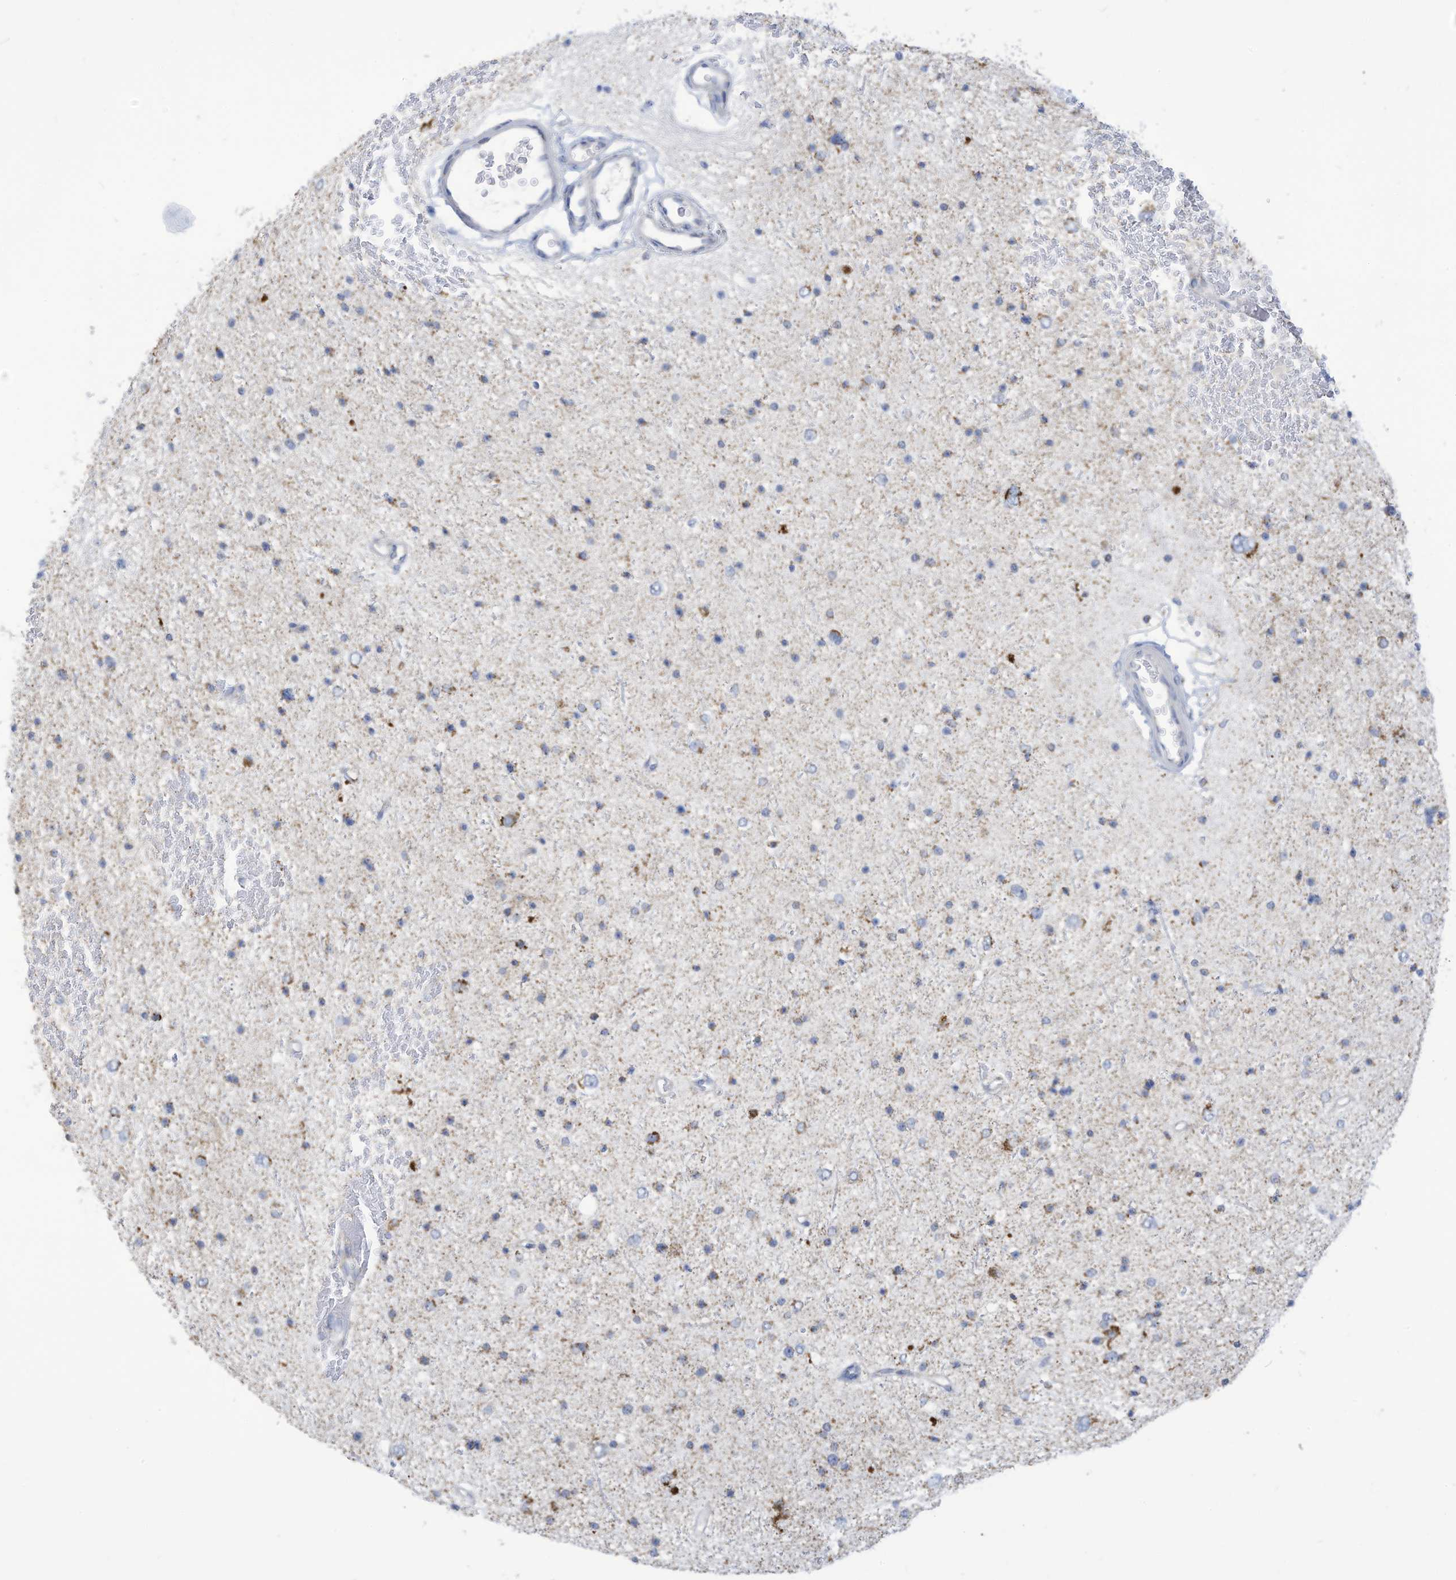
{"staining": {"intensity": "negative", "quantity": "none", "location": "none"}, "tissue": "glioma", "cell_type": "Tumor cells", "image_type": "cancer", "snomed": [{"axis": "morphology", "description": "Glioma, malignant, Low grade"}, {"axis": "topography", "description": "Brain"}], "caption": "This micrograph is of malignant glioma (low-grade) stained with immunohistochemistry (IHC) to label a protein in brown with the nuclei are counter-stained blue. There is no expression in tumor cells. (Stains: DAB IHC with hematoxylin counter stain, Microscopy: brightfield microscopy at high magnification).", "gene": "NLN", "patient": {"sex": "female", "age": 37}}